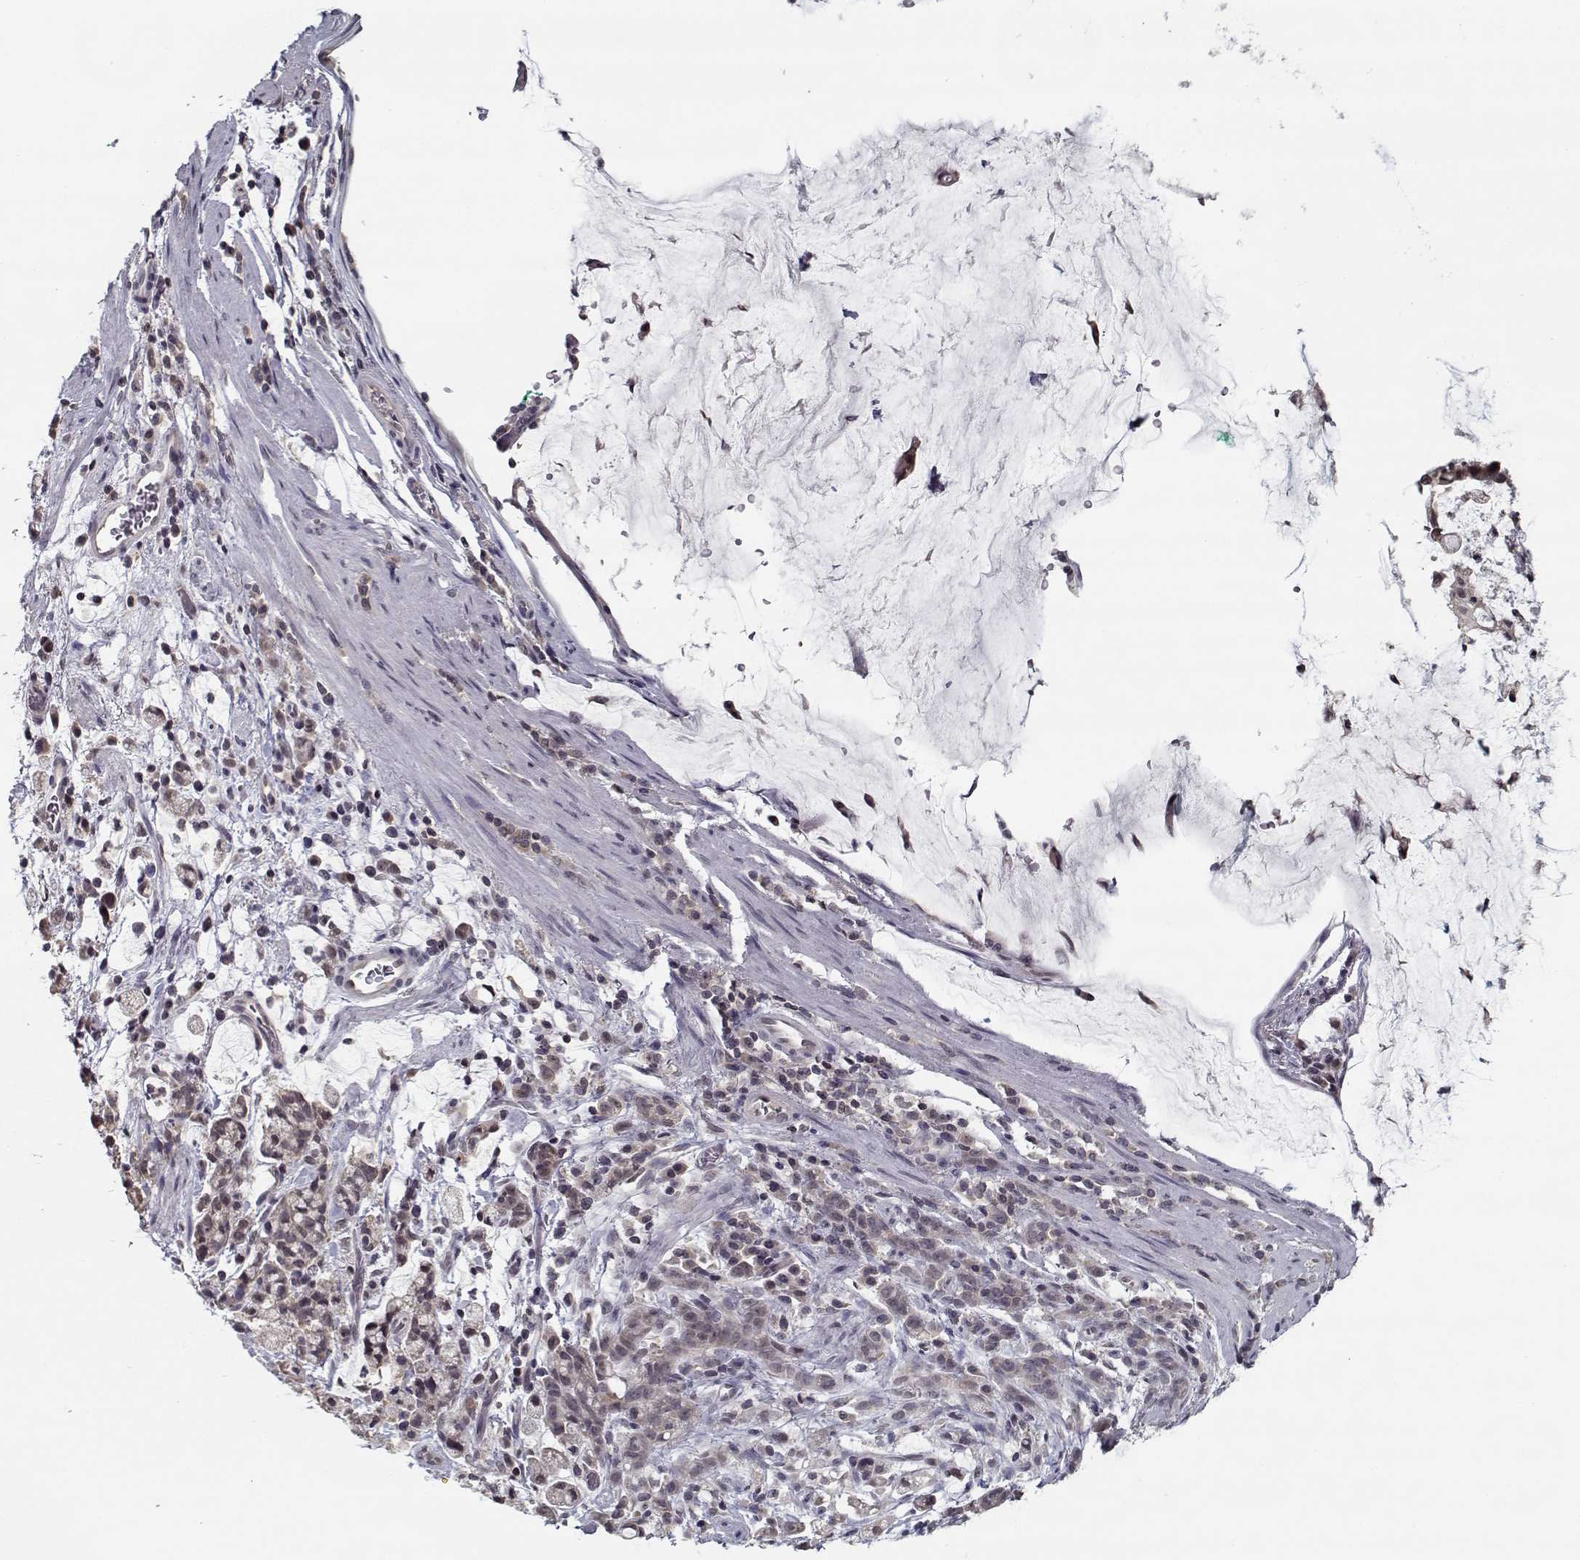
{"staining": {"intensity": "negative", "quantity": "none", "location": "none"}, "tissue": "stomach cancer", "cell_type": "Tumor cells", "image_type": "cancer", "snomed": [{"axis": "morphology", "description": "Adenocarcinoma, NOS"}, {"axis": "topography", "description": "Stomach"}], "caption": "Immunohistochemistry histopathology image of human adenocarcinoma (stomach) stained for a protein (brown), which displays no staining in tumor cells.", "gene": "TESPA1", "patient": {"sex": "female", "age": 60}}